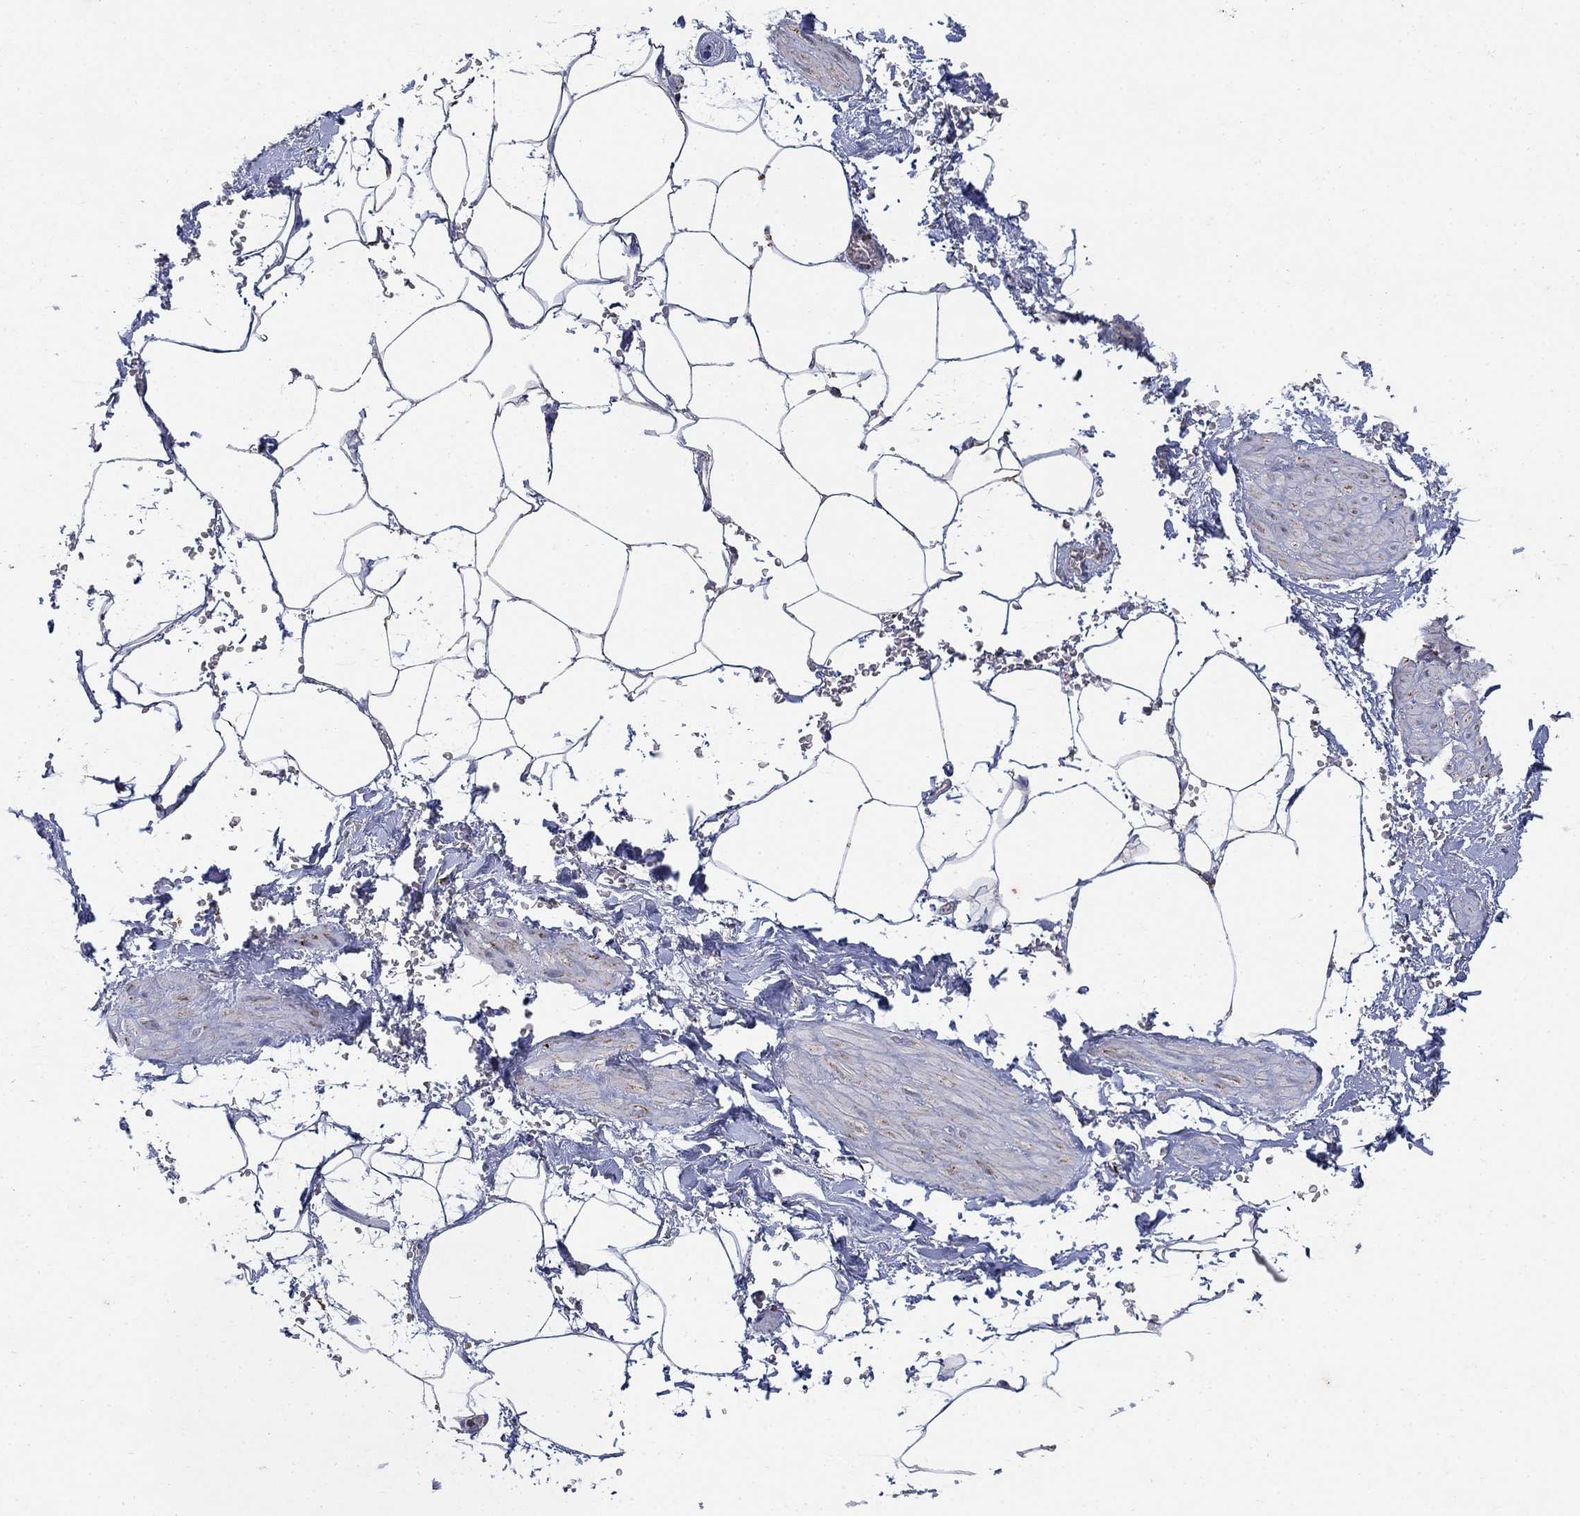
{"staining": {"intensity": "strong", "quantity": "<25%", "location": "cytoplasmic/membranous"}, "tissue": "adipose tissue", "cell_type": "Adipocytes", "image_type": "normal", "snomed": [{"axis": "morphology", "description": "Normal tissue, NOS"}, {"axis": "topography", "description": "Soft tissue"}, {"axis": "topography", "description": "Adipose tissue"}, {"axis": "topography", "description": "Vascular tissue"}, {"axis": "topography", "description": "Peripheral nerve tissue"}], "caption": "Approximately <25% of adipocytes in benign adipose tissue exhibit strong cytoplasmic/membranous protein expression as visualized by brown immunohistochemical staining.", "gene": "PNPLA2", "patient": {"sex": "male", "age": 68}}